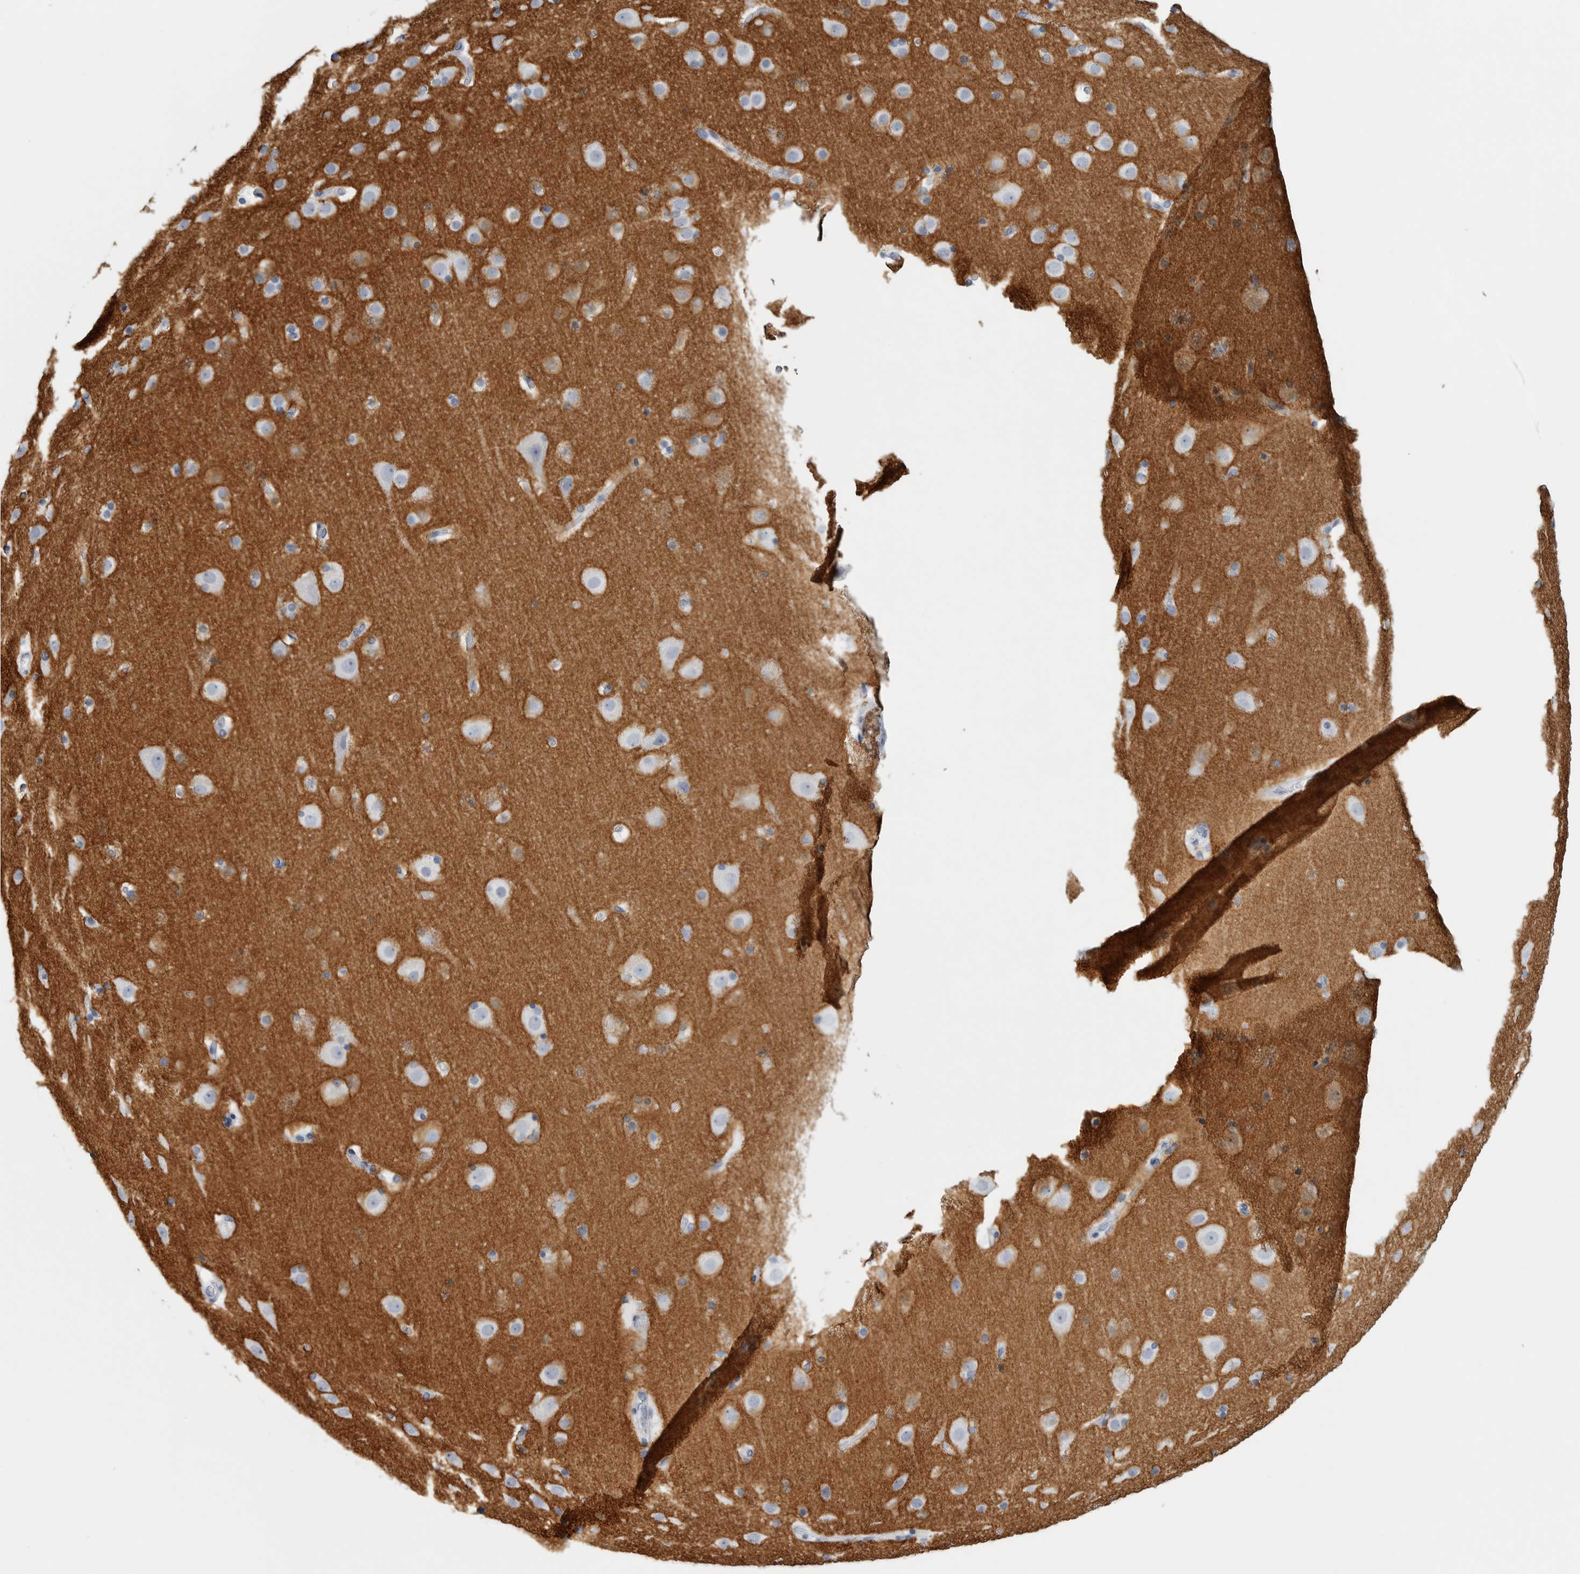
{"staining": {"intensity": "negative", "quantity": "none", "location": "none"}, "tissue": "cerebral cortex", "cell_type": "Endothelial cells", "image_type": "normal", "snomed": [{"axis": "morphology", "description": "Normal tissue, NOS"}, {"axis": "topography", "description": "Cerebral cortex"}], "caption": "This is a image of IHC staining of normal cerebral cortex, which shows no expression in endothelial cells. The staining was performed using DAB (3,3'-diaminobenzidine) to visualize the protein expression in brown, while the nuclei were stained in blue with hematoxylin (Magnification: 20x).", "gene": "TNR", "patient": {"sex": "male", "age": 57}}